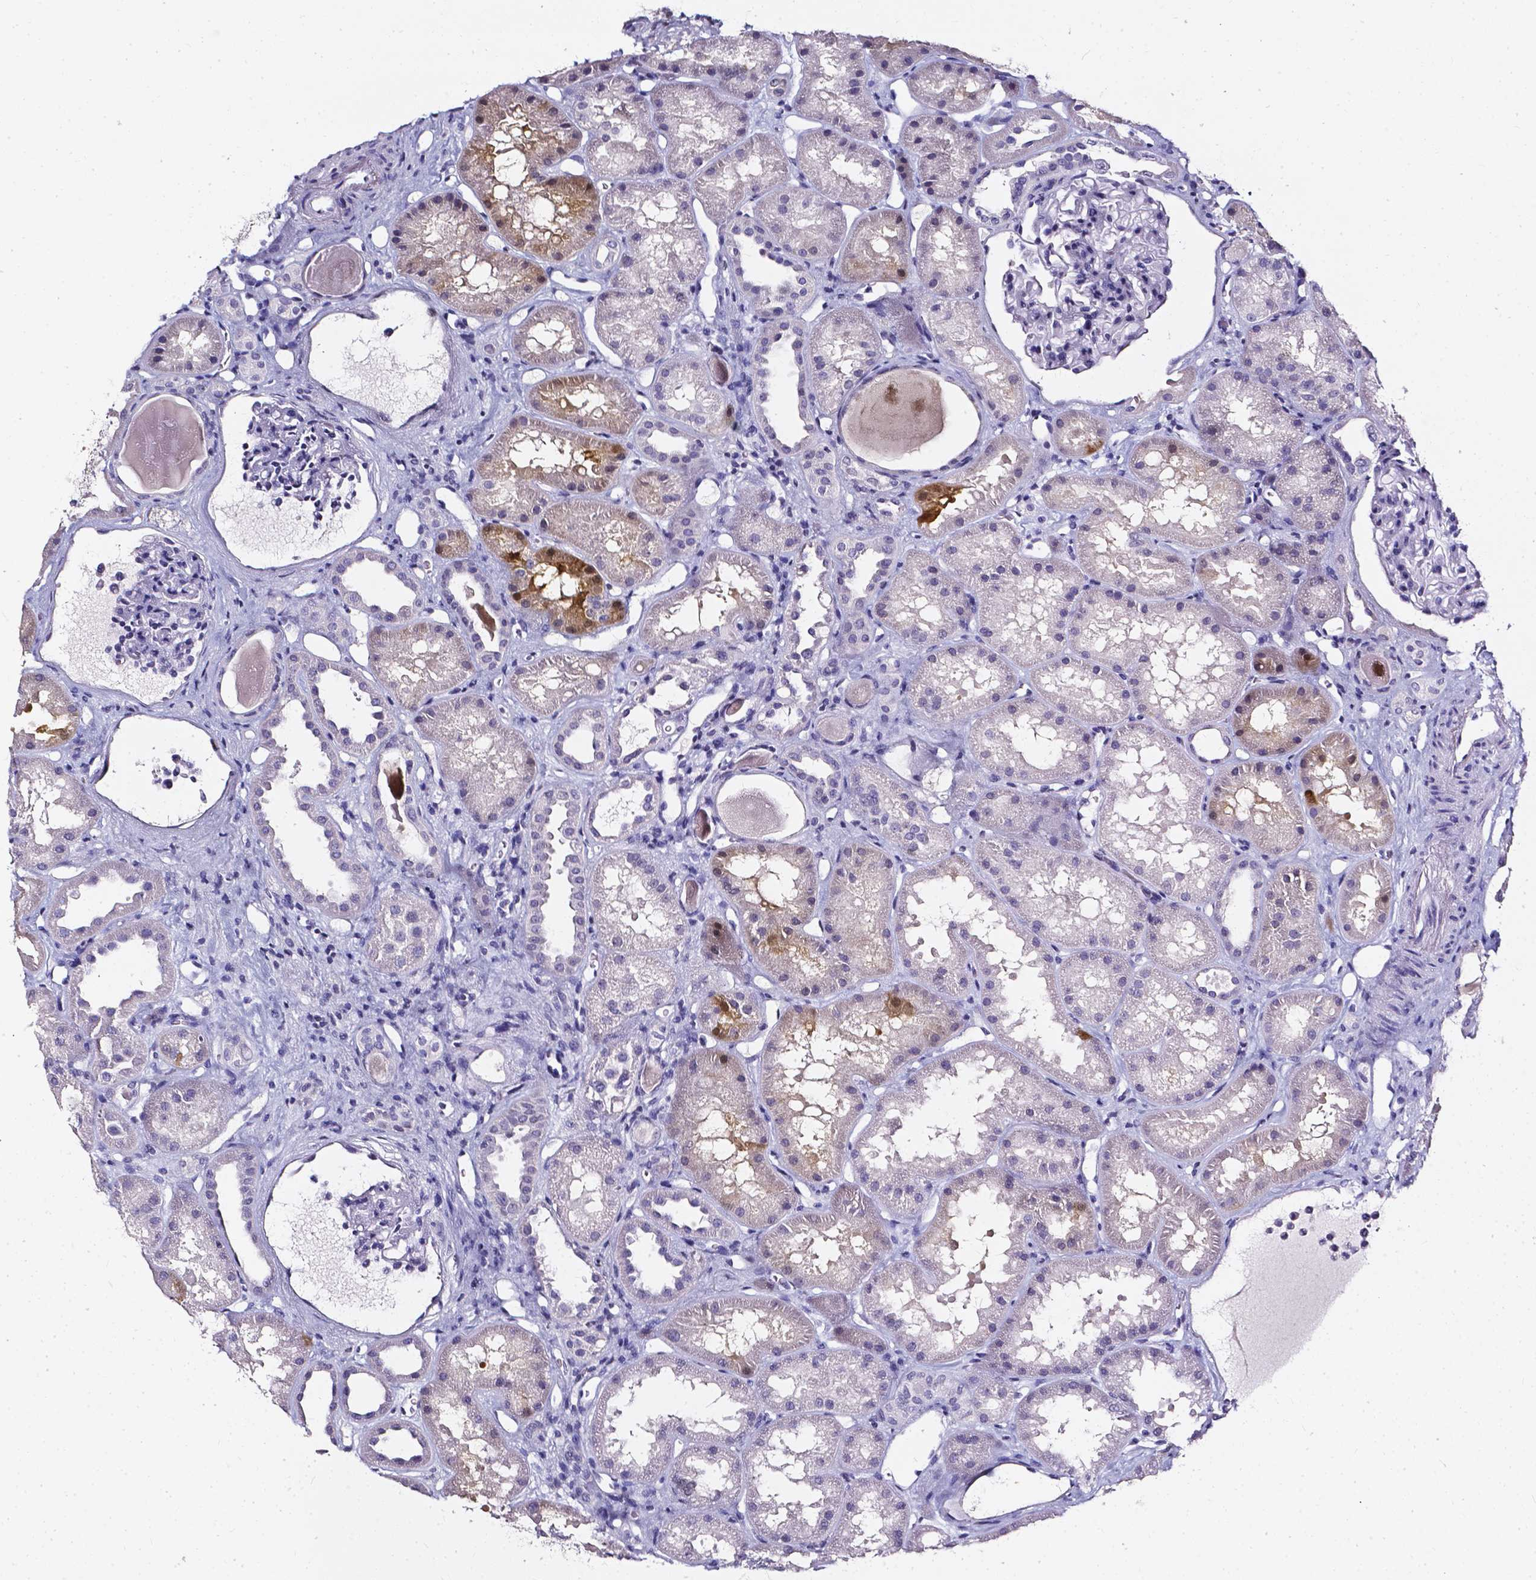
{"staining": {"intensity": "negative", "quantity": "none", "location": "none"}, "tissue": "kidney", "cell_type": "Cells in glomeruli", "image_type": "normal", "snomed": [{"axis": "morphology", "description": "Normal tissue, NOS"}, {"axis": "topography", "description": "Kidney"}], "caption": "The IHC micrograph has no significant staining in cells in glomeruli of kidney.", "gene": "AKR1B10", "patient": {"sex": "male", "age": 61}}